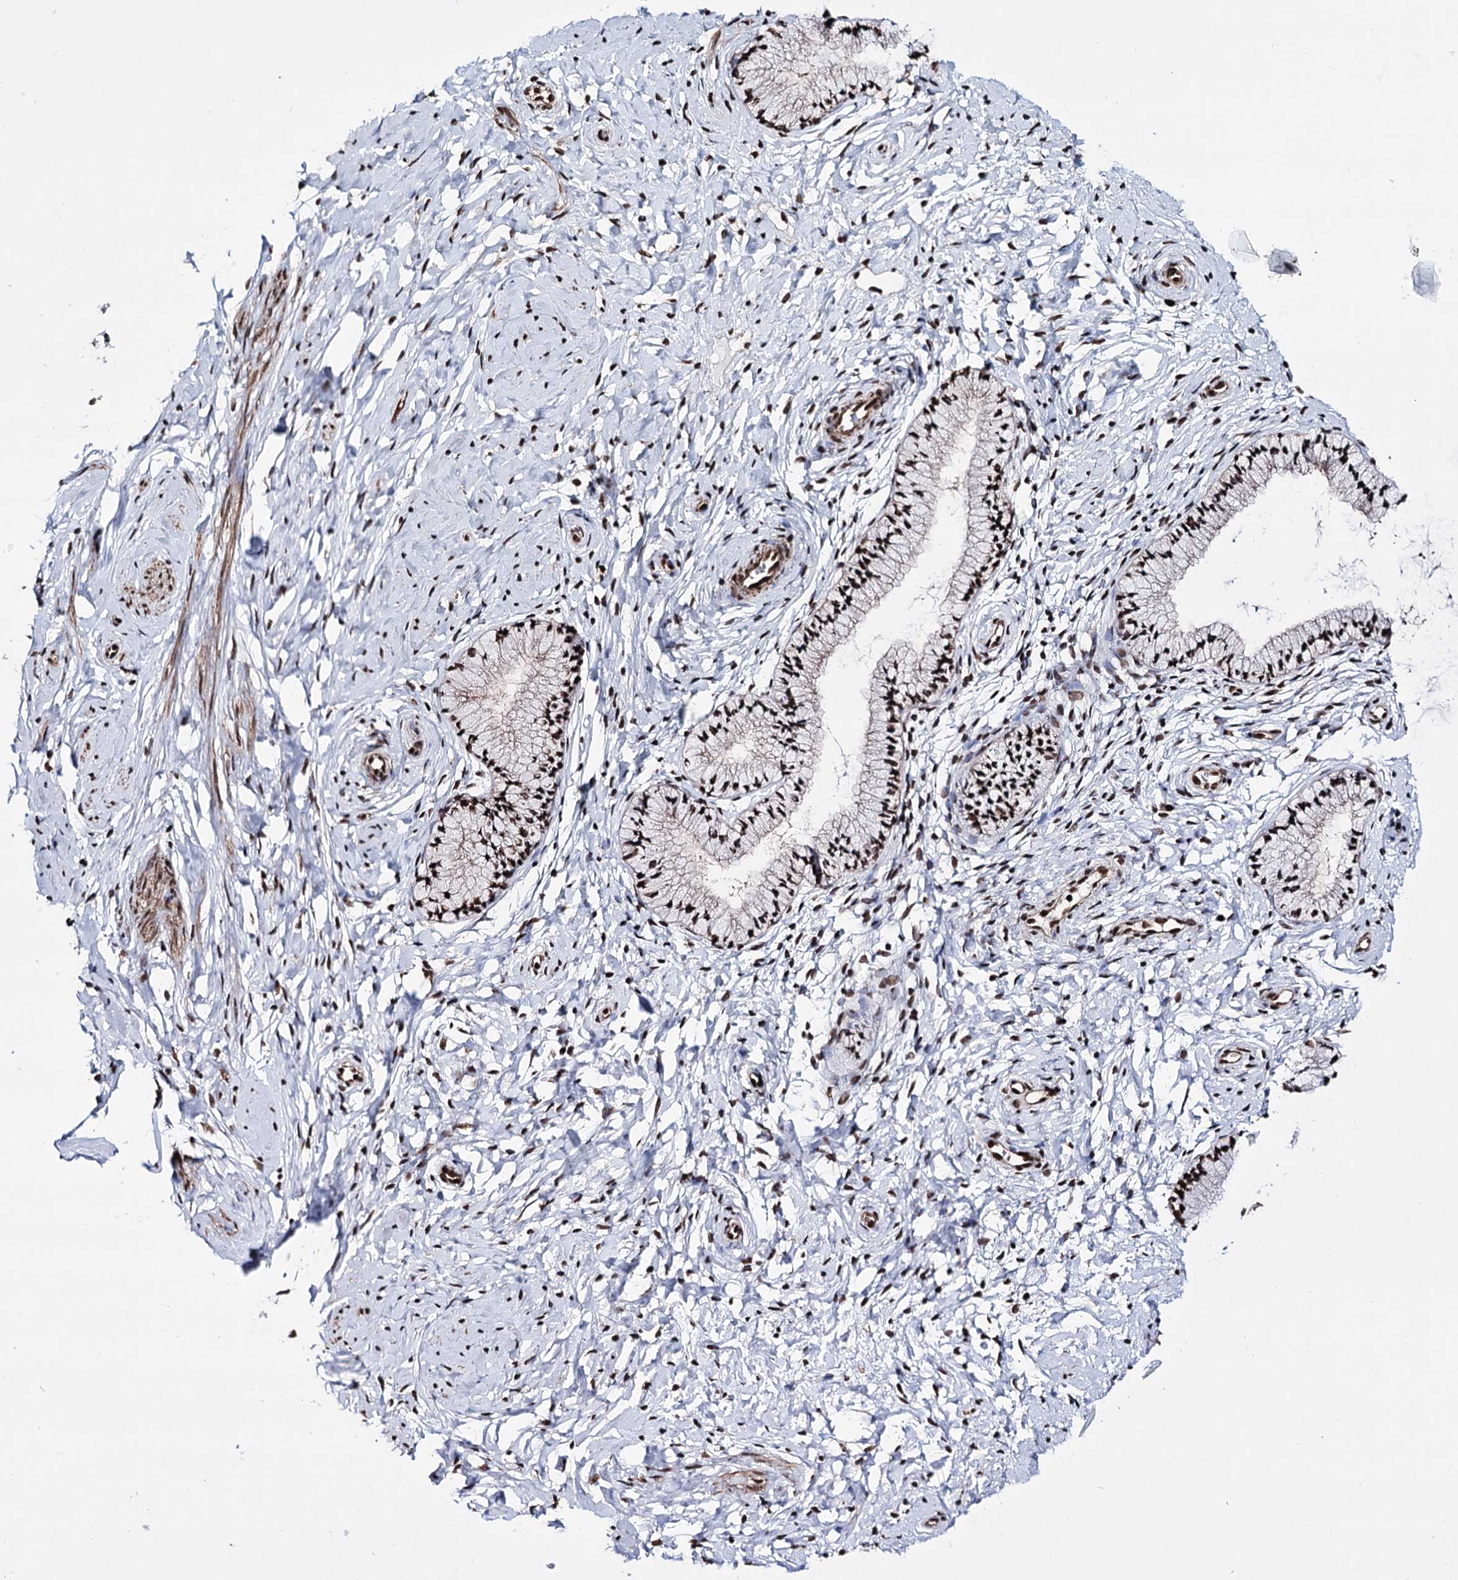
{"staining": {"intensity": "moderate", "quantity": ">75%", "location": "nuclear"}, "tissue": "cervix", "cell_type": "Glandular cells", "image_type": "normal", "snomed": [{"axis": "morphology", "description": "Normal tissue, NOS"}, {"axis": "topography", "description": "Cervix"}], "caption": "DAB immunohistochemical staining of normal human cervix exhibits moderate nuclear protein staining in about >75% of glandular cells.", "gene": "CHMP7", "patient": {"sex": "female", "age": 33}}